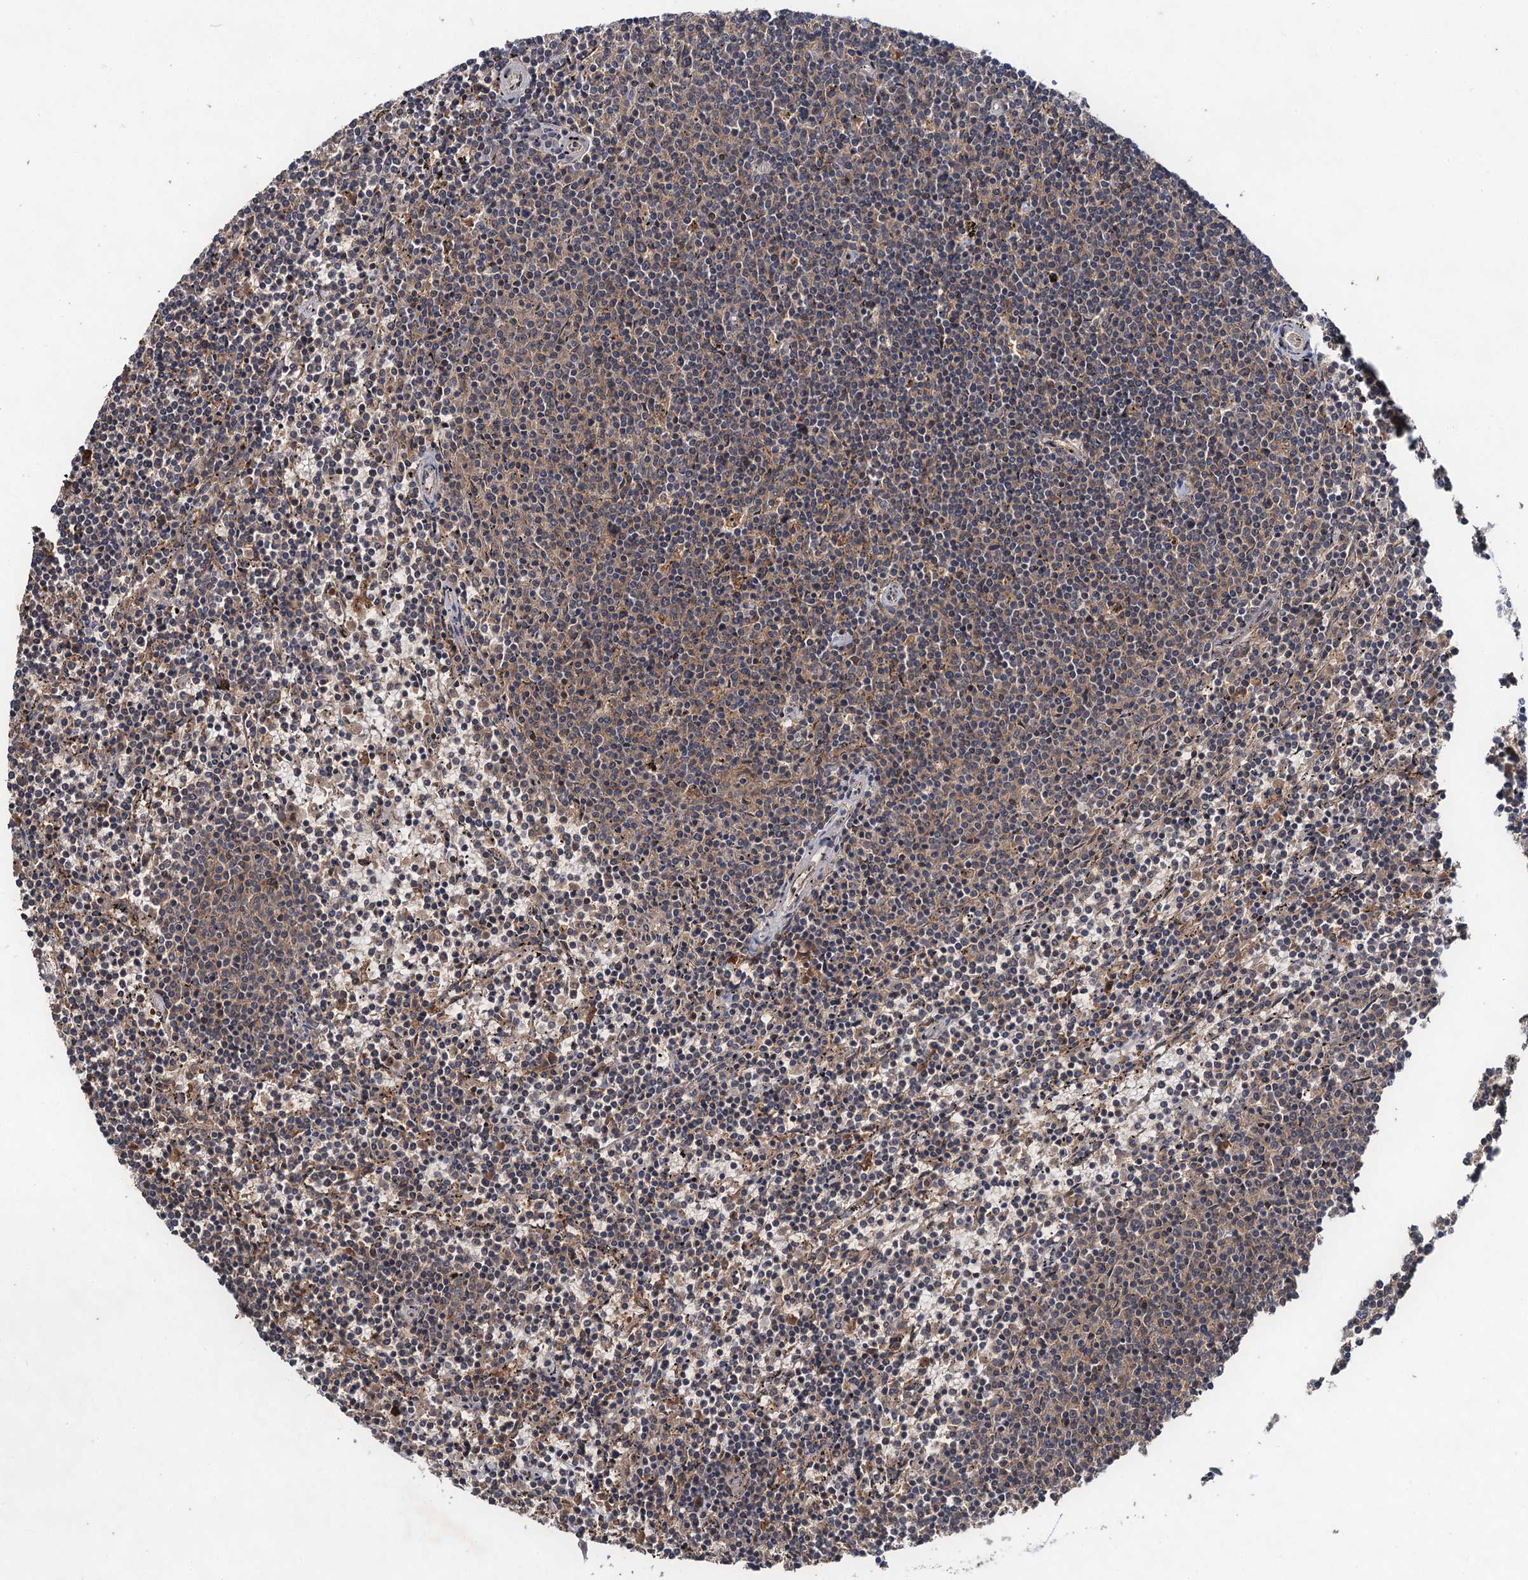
{"staining": {"intensity": "negative", "quantity": "none", "location": "none"}, "tissue": "lymphoma", "cell_type": "Tumor cells", "image_type": "cancer", "snomed": [{"axis": "morphology", "description": "Malignant lymphoma, non-Hodgkin's type, Low grade"}, {"axis": "topography", "description": "Spleen"}], "caption": "Malignant lymphoma, non-Hodgkin's type (low-grade) stained for a protein using immunohistochemistry (IHC) exhibits no expression tumor cells.", "gene": "MBD6", "patient": {"sex": "female", "age": 50}}